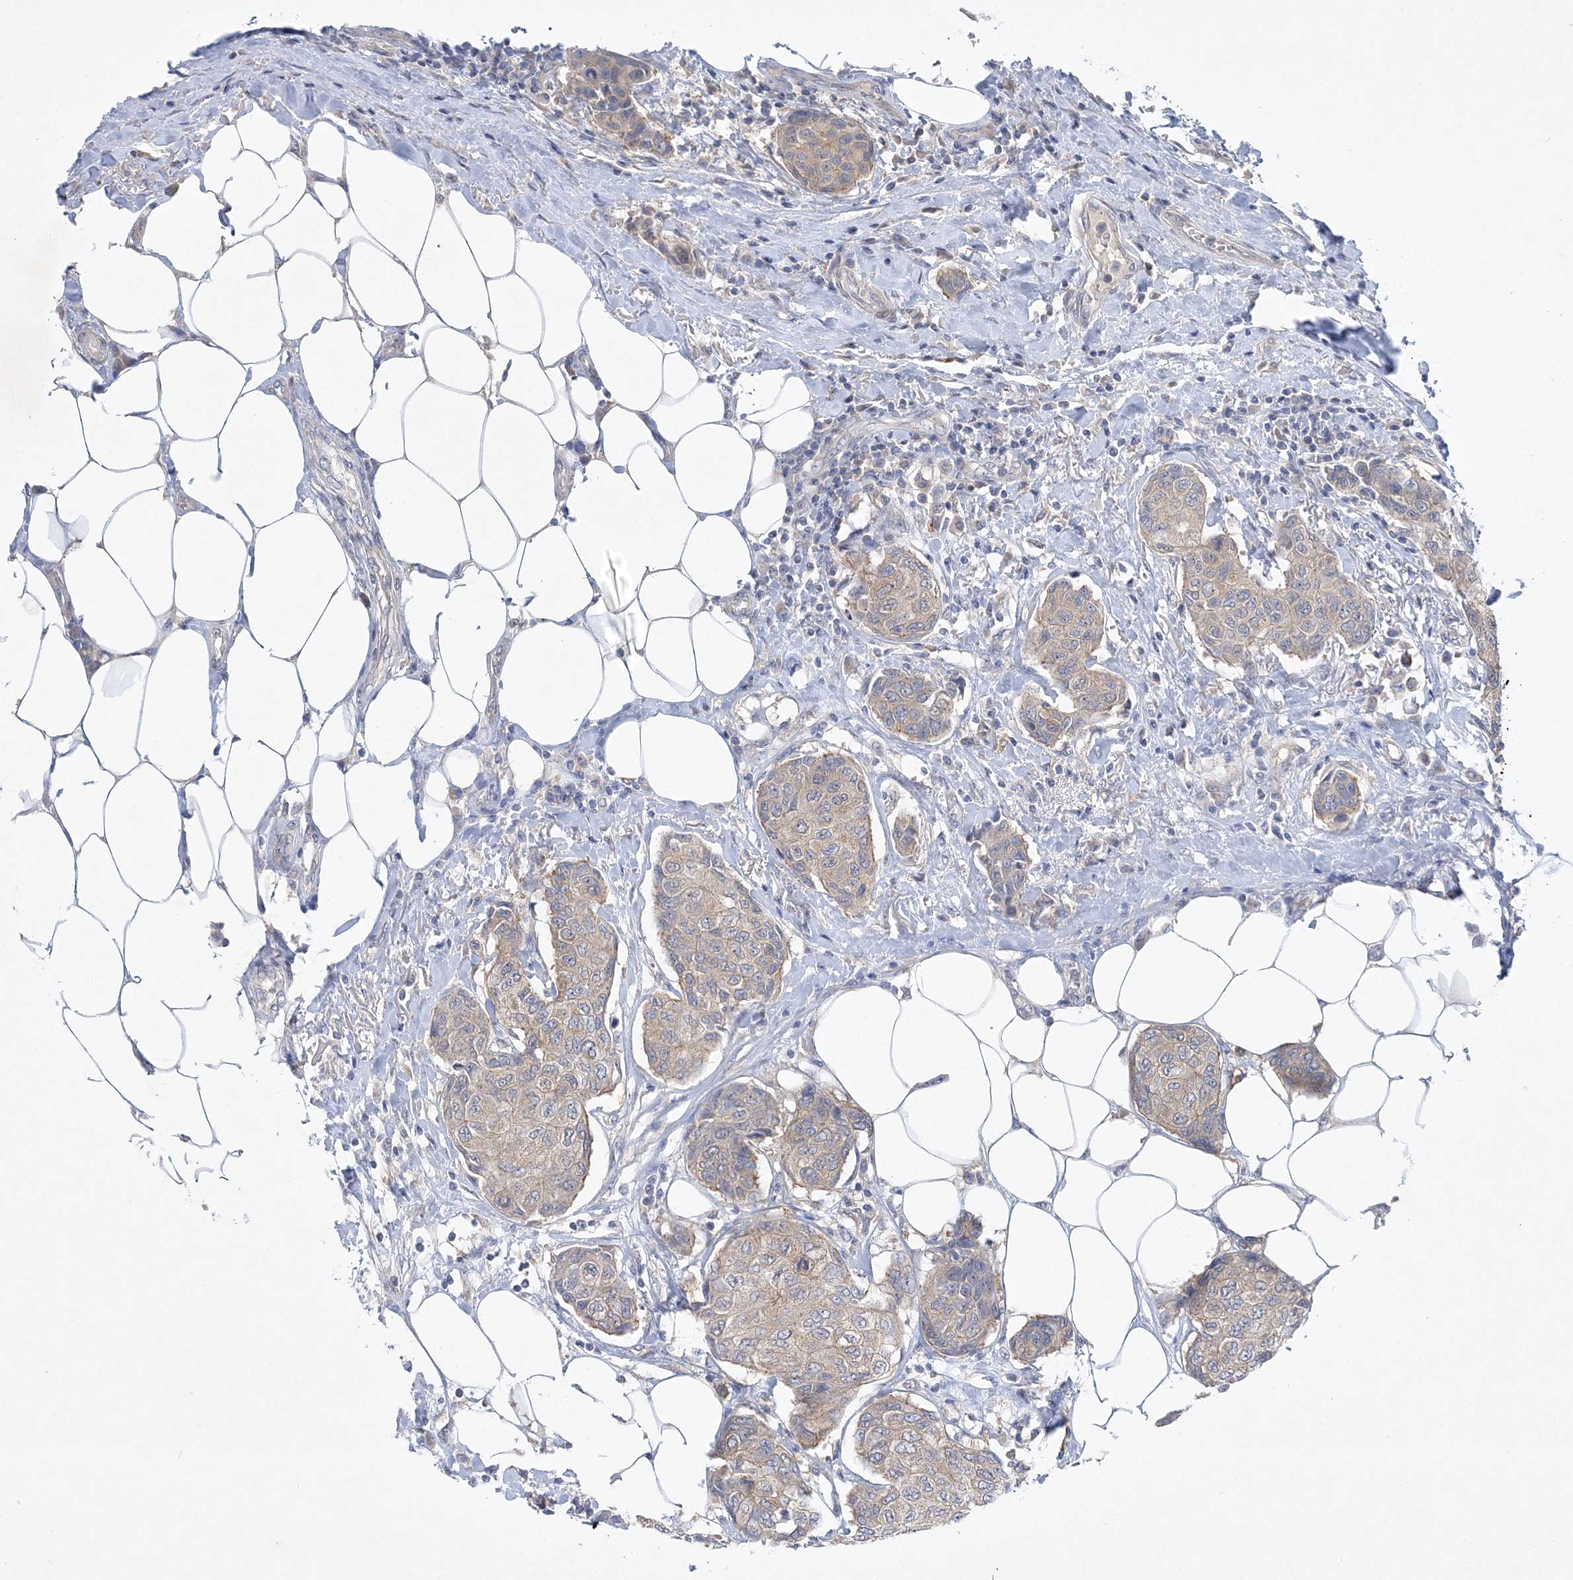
{"staining": {"intensity": "negative", "quantity": "none", "location": "none"}, "tissue": "breast cancer", "cell_type": "Tumor cells", "image_type": "cancer", "snomed": [{"axis": "morphology", "description": "Duct carcinoma"}, {"axis": "topography", "description": "Breast"}], "caption": "This image is of breast intraductal carcinoma stained with immunohistochemistry (IHC) to label a protein in brown with the nuclei are counter-stained blue. There is no expression in tumor cells.", "gene": "ANKRD35", "patient": {"sex": "female", "age": 80}}